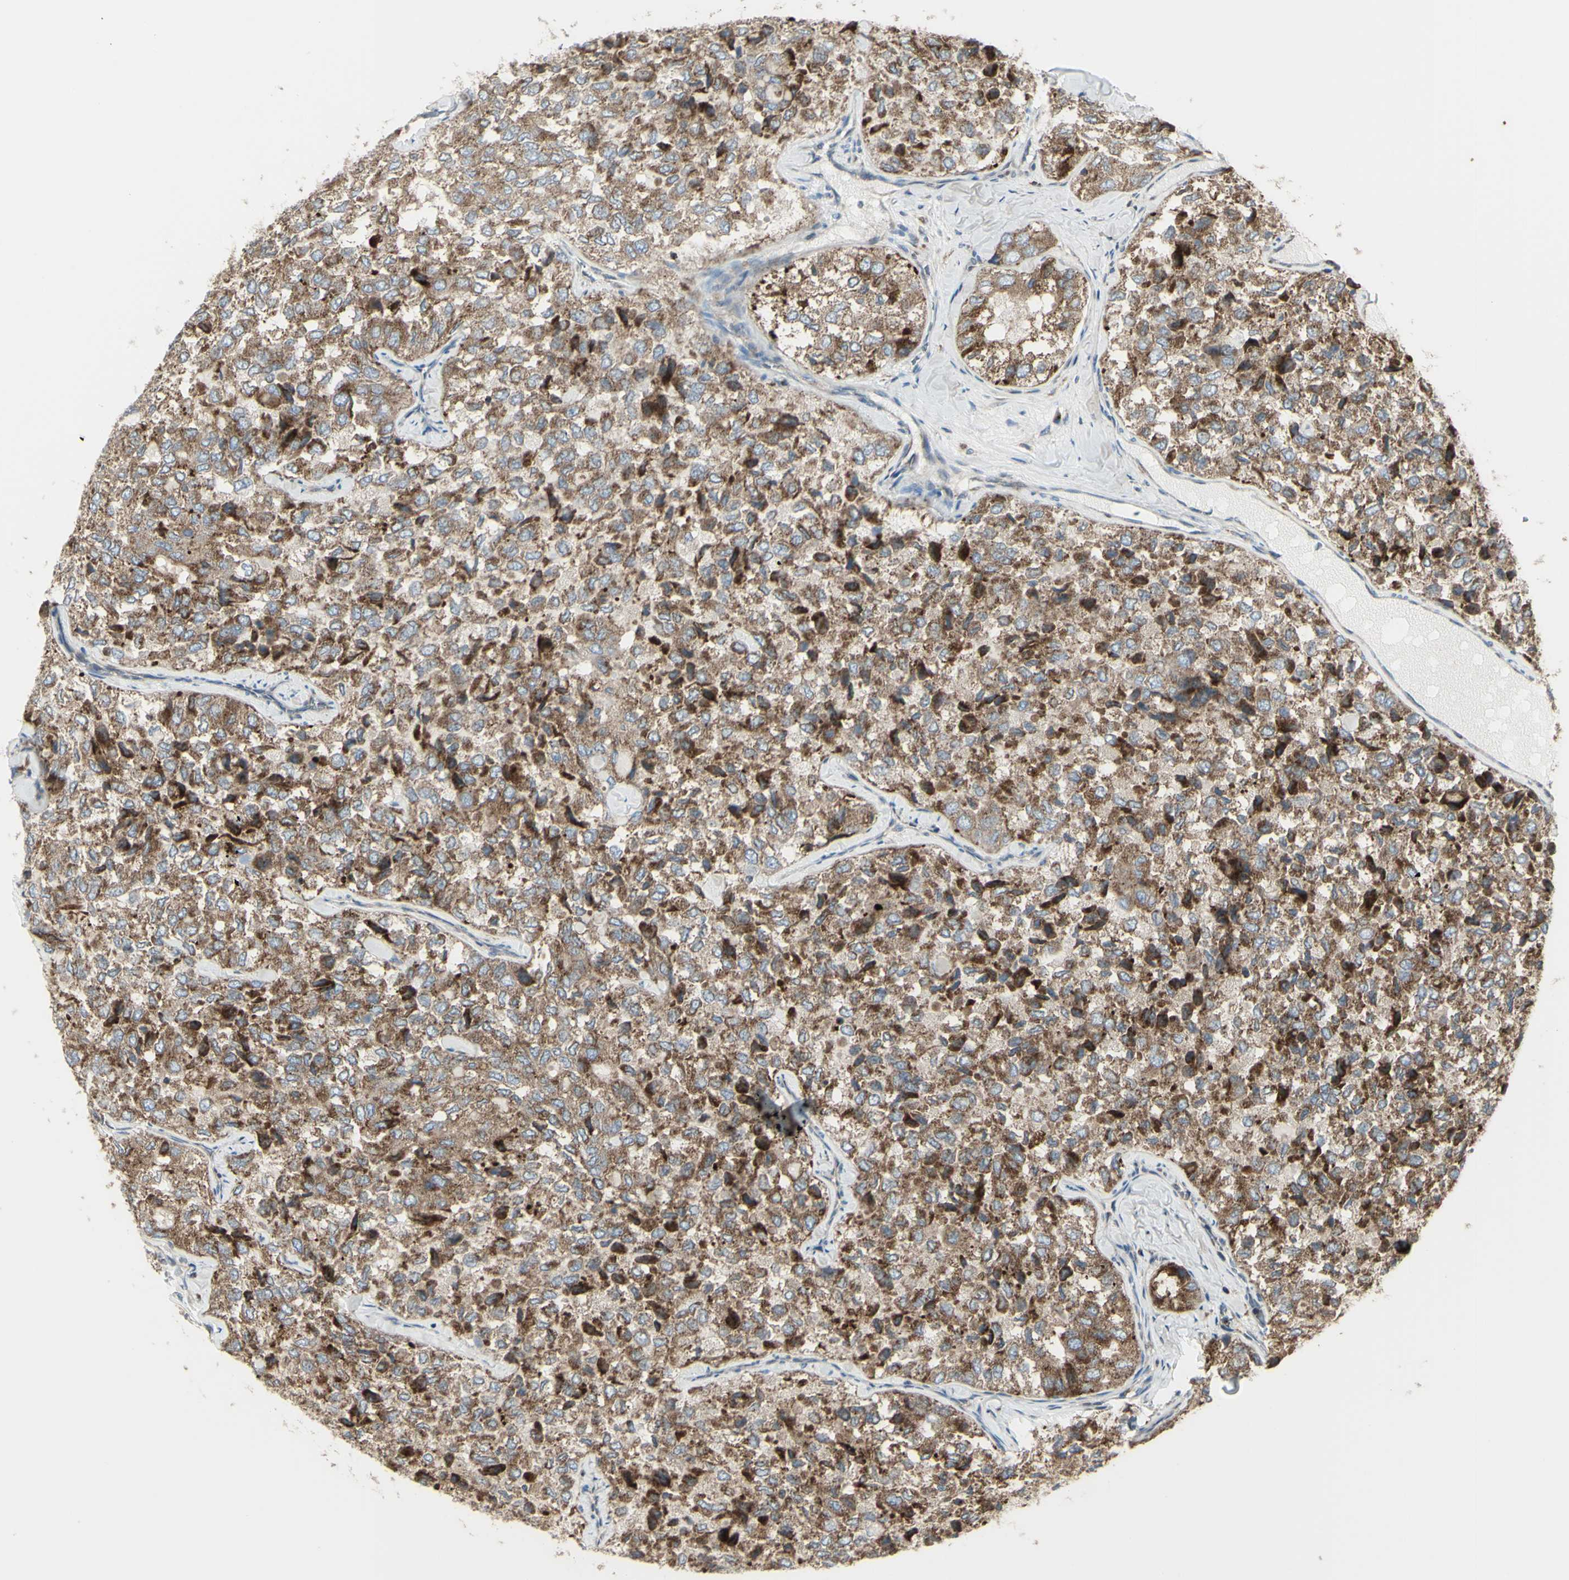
{"staining": {"intensity": "moderate", "quantity": ">75%", "location": "cytoplasmic/membranous"}, "tissue": "thyroid cancer", "cell_type": "Tumor cells", "image_type": "cancer", "snomed": [{"axis": "morphology", "description": "Follicular adenoma carcinoma, NOS"}, {"axis": "topography", "description": "Thyroid gland"}], "caption": "Tumor cells demonstrate medium levels of moderate cytoplasmic/membranous expression in about >75% of cells in human thyroid cancer.", "gene": "NAPA", "patient": {"sex": "male", "age": 75}}